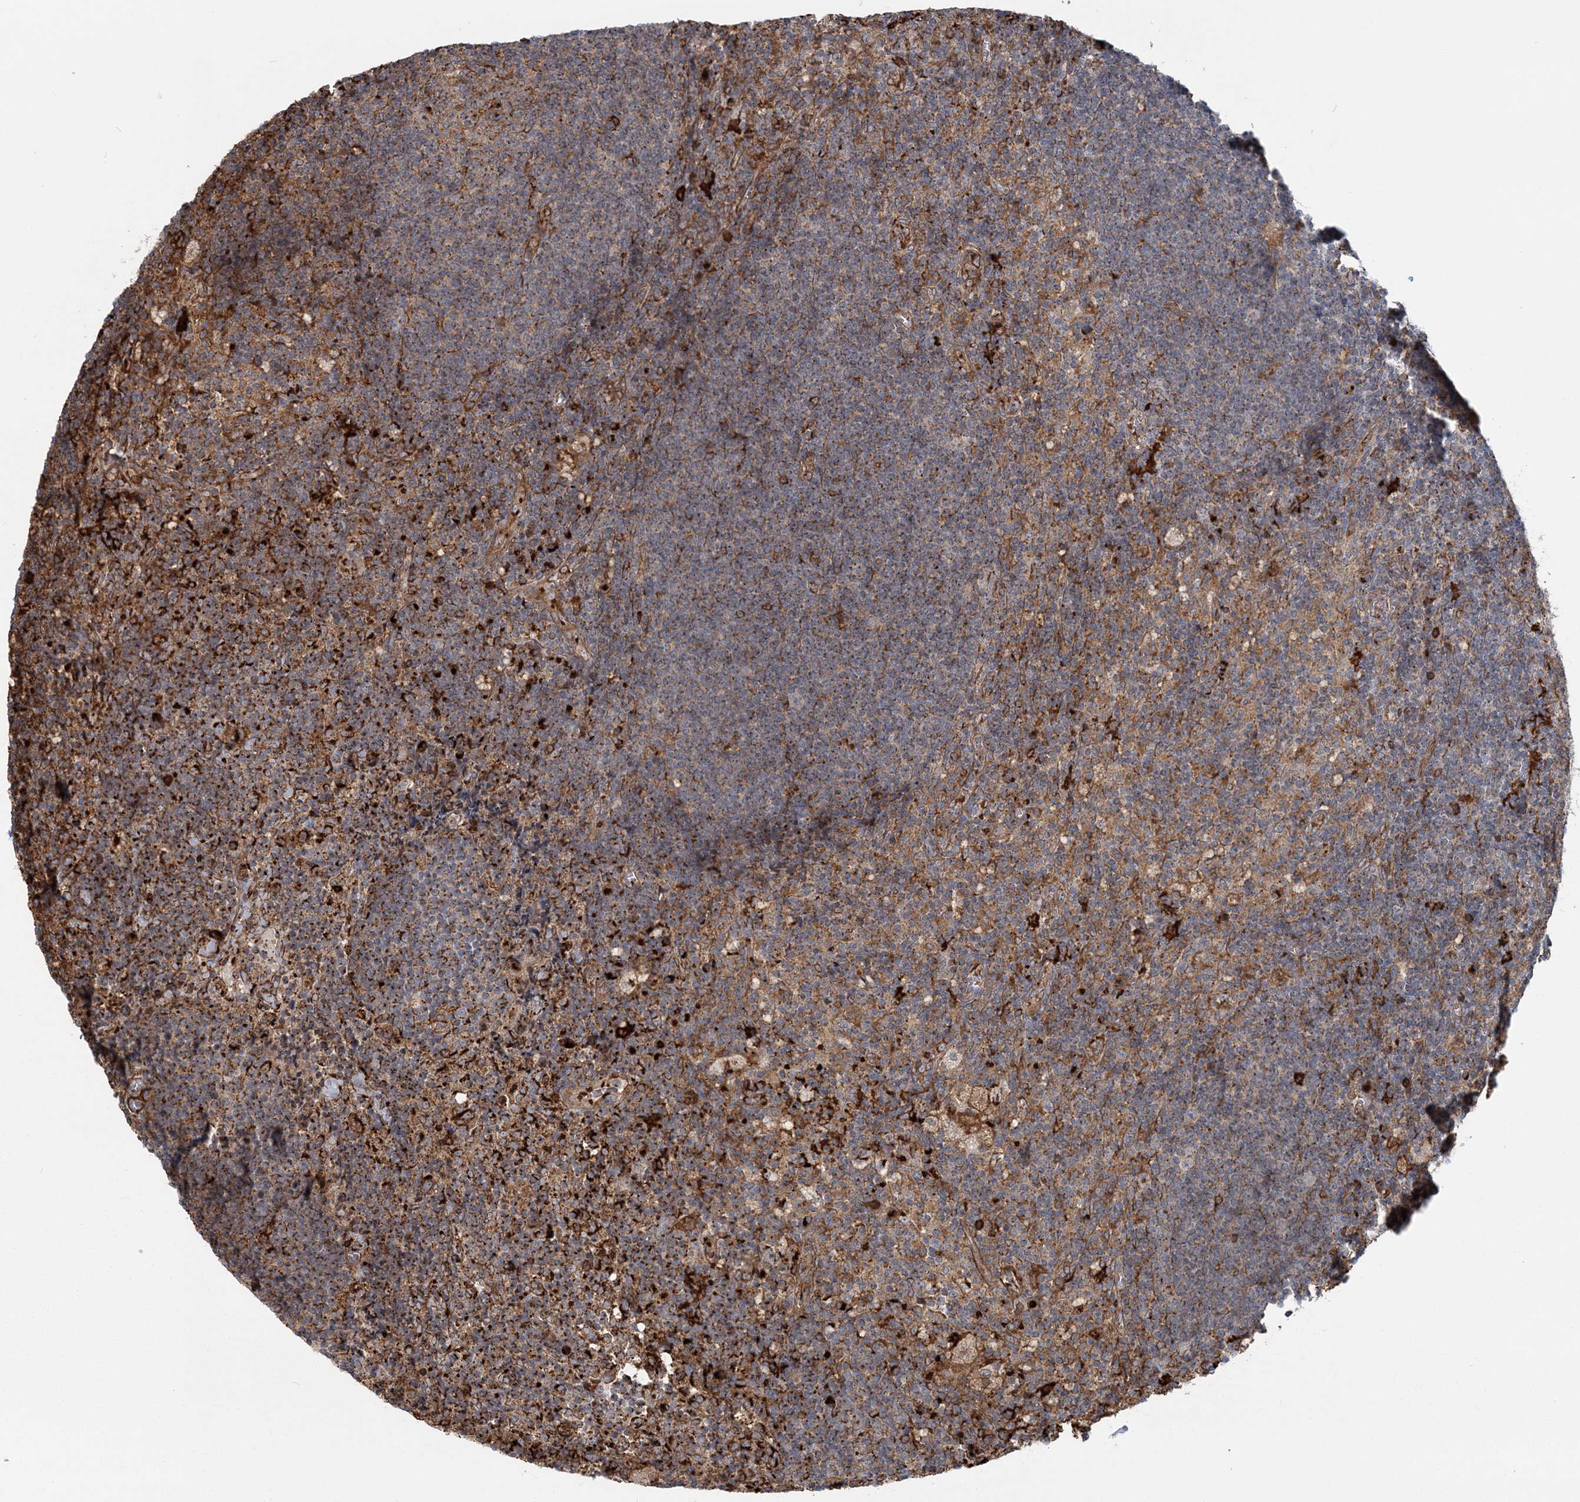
{"staining": {"intensity": "moderate", "quantity": ">75%", "location": "cytoplasmic/membranous"}, "tissue": "lymph node", "cell_type": "Germinal center cells", "image_type": "normal", "snomed": [{"axis": "morphology", "description": "Normal tissue, NOS"}, {"axis": "topography", "description": "Lymph node"}], "caption": "Immunohistochemistry of unremarkable human lymph node reveals medium levels of moderate cytoplasmic/membranous staining in approximately >75% of germinal center cells. The protein of interest is shown in brown color, while the nuclei are stained blue.", "gene": "TRAF3IP2", "patient": {"sex": "male", "age": 69}}